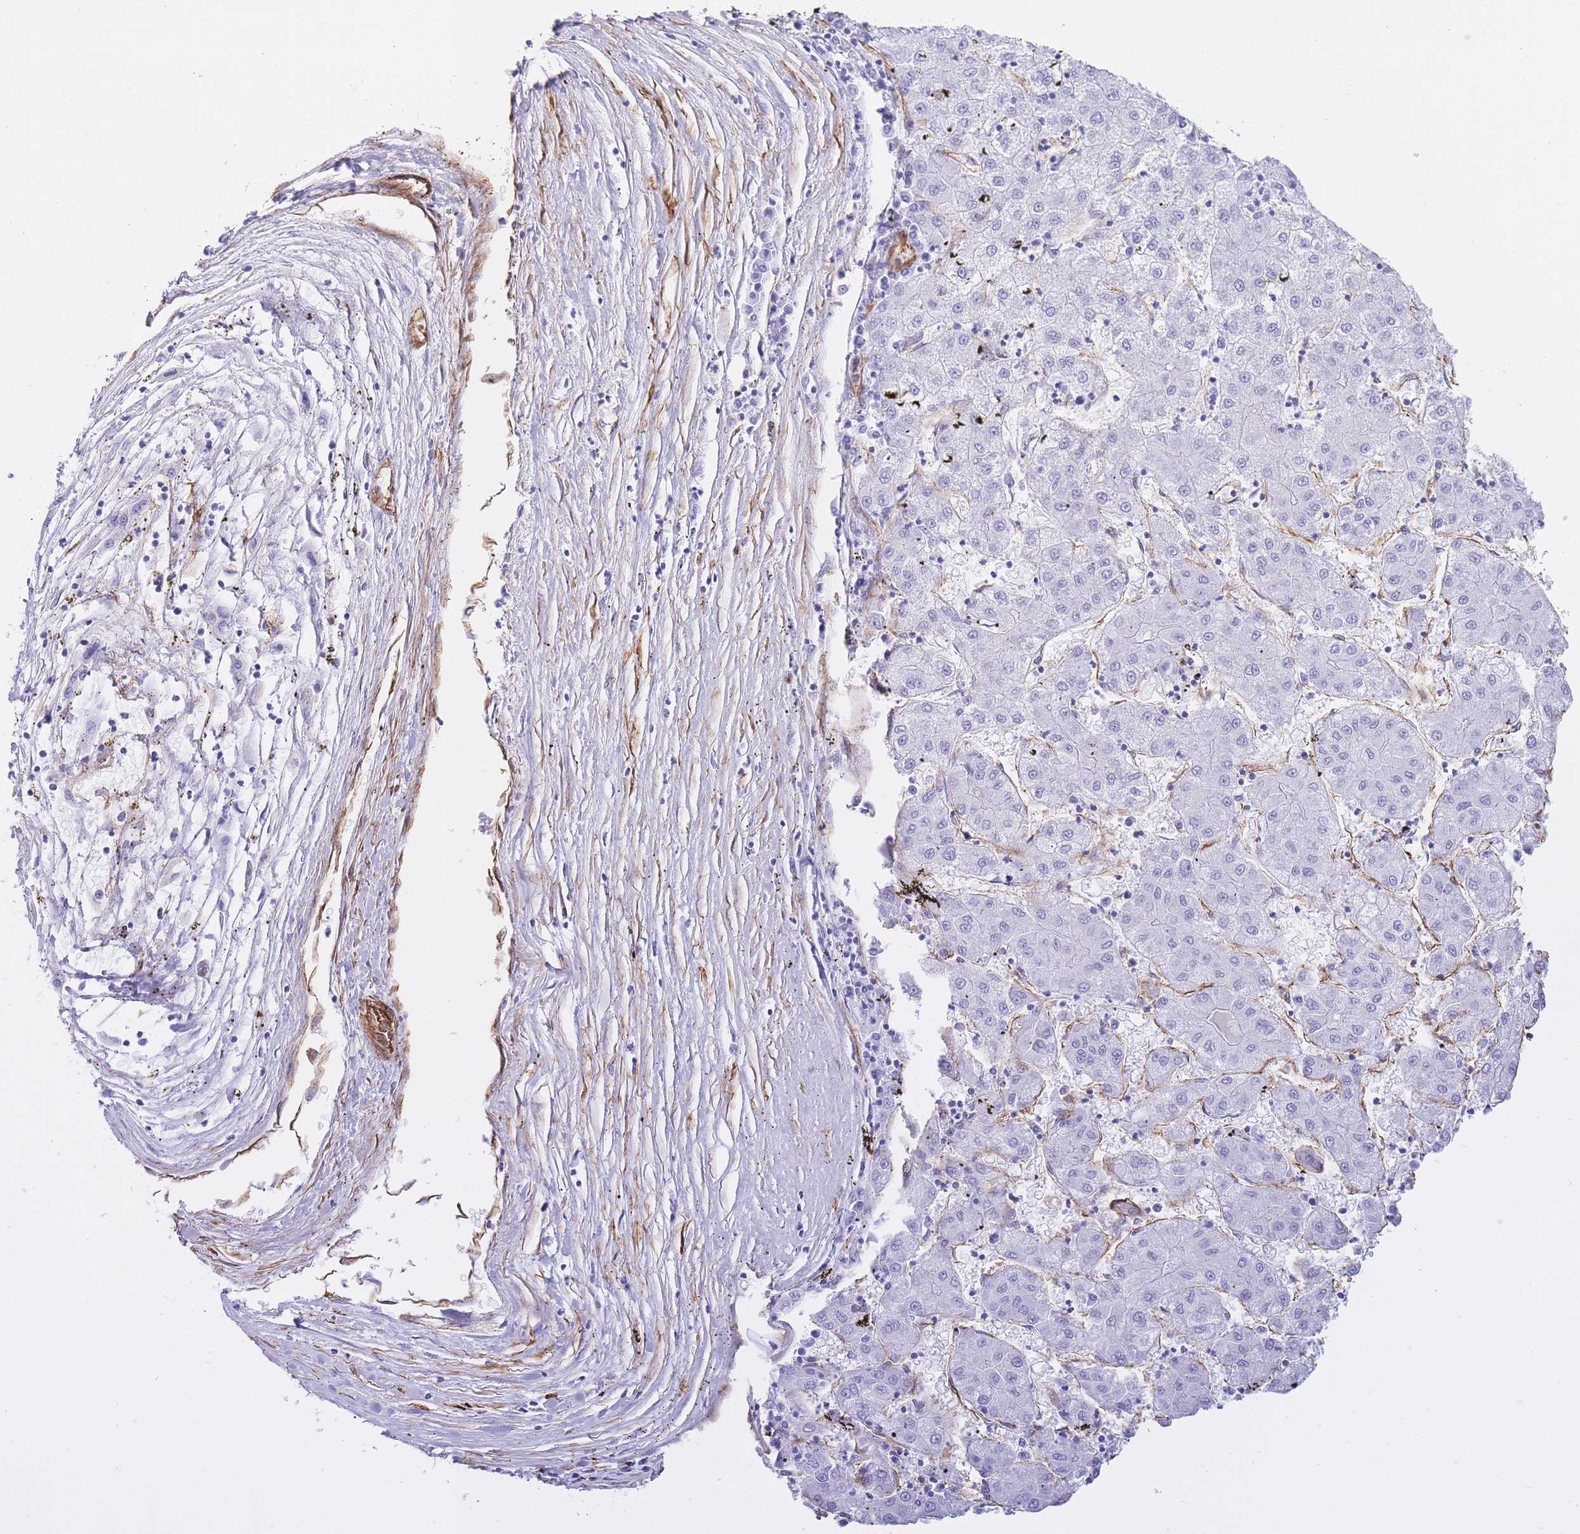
{"staining": {"intensity": "negative", "quantity": "none", "location": "none"}, "tissue": "liver cancer", "cell_type": "Tumor cells", "image_type": "cancer", "snomed": [{"axis": "morphology", "description": "Carcinoma, Hepatocellular, NOS"}, {"axis": "topography", "description": "Liver"}], "caption": "Micrograph shows no significant protein staining in tumor cells of liver hepatocellular carcinoma. The staining is performed using DAB (3,3'-diaminobenzidine) brown chromogen with nuclei counter-stained in using hematoxylin.", "gene": "CAVIN1", "patient": {"sex": "male", "age": 72}}